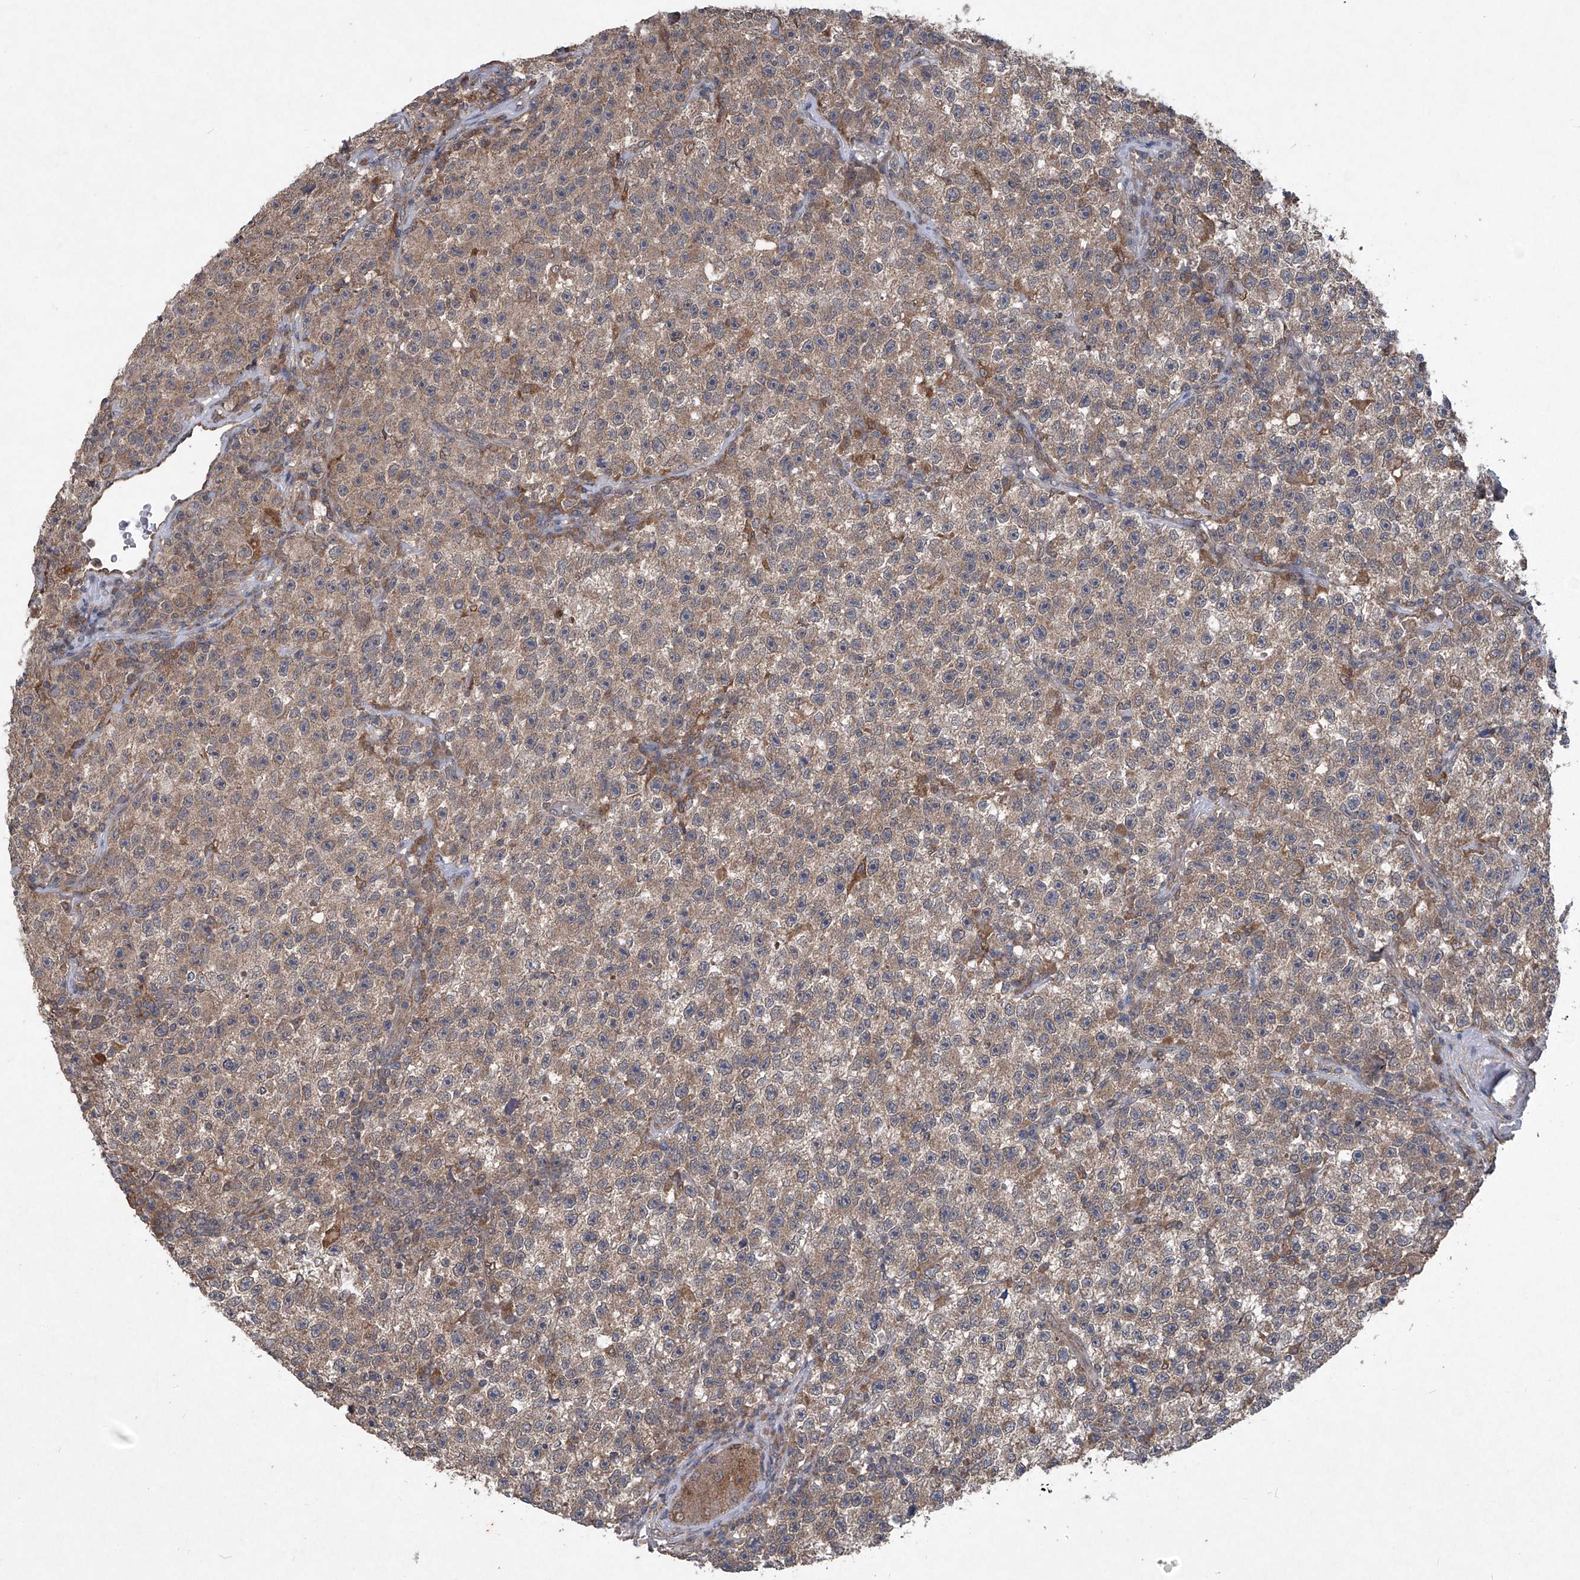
{"staining": {"intensity": "moderate", "quantity": ">75%", "location": "cytoplasmic/membranous"}, "tissue": "testis cancer", "cell_type": "Tumor cells", "image_type": "cancer", "snomed": [{"axis": "morphology", "description": "Seminoma, NOS"}, {"axis": "topography", "description": "Testis"}], "caption": "IHC of testis cancer shows medium levels of moderate cytoplasmic/membranous expression in about >75% of tumor cells.", "gene": "SUMF2", "patient": {"sex": "male", "age": 22}}